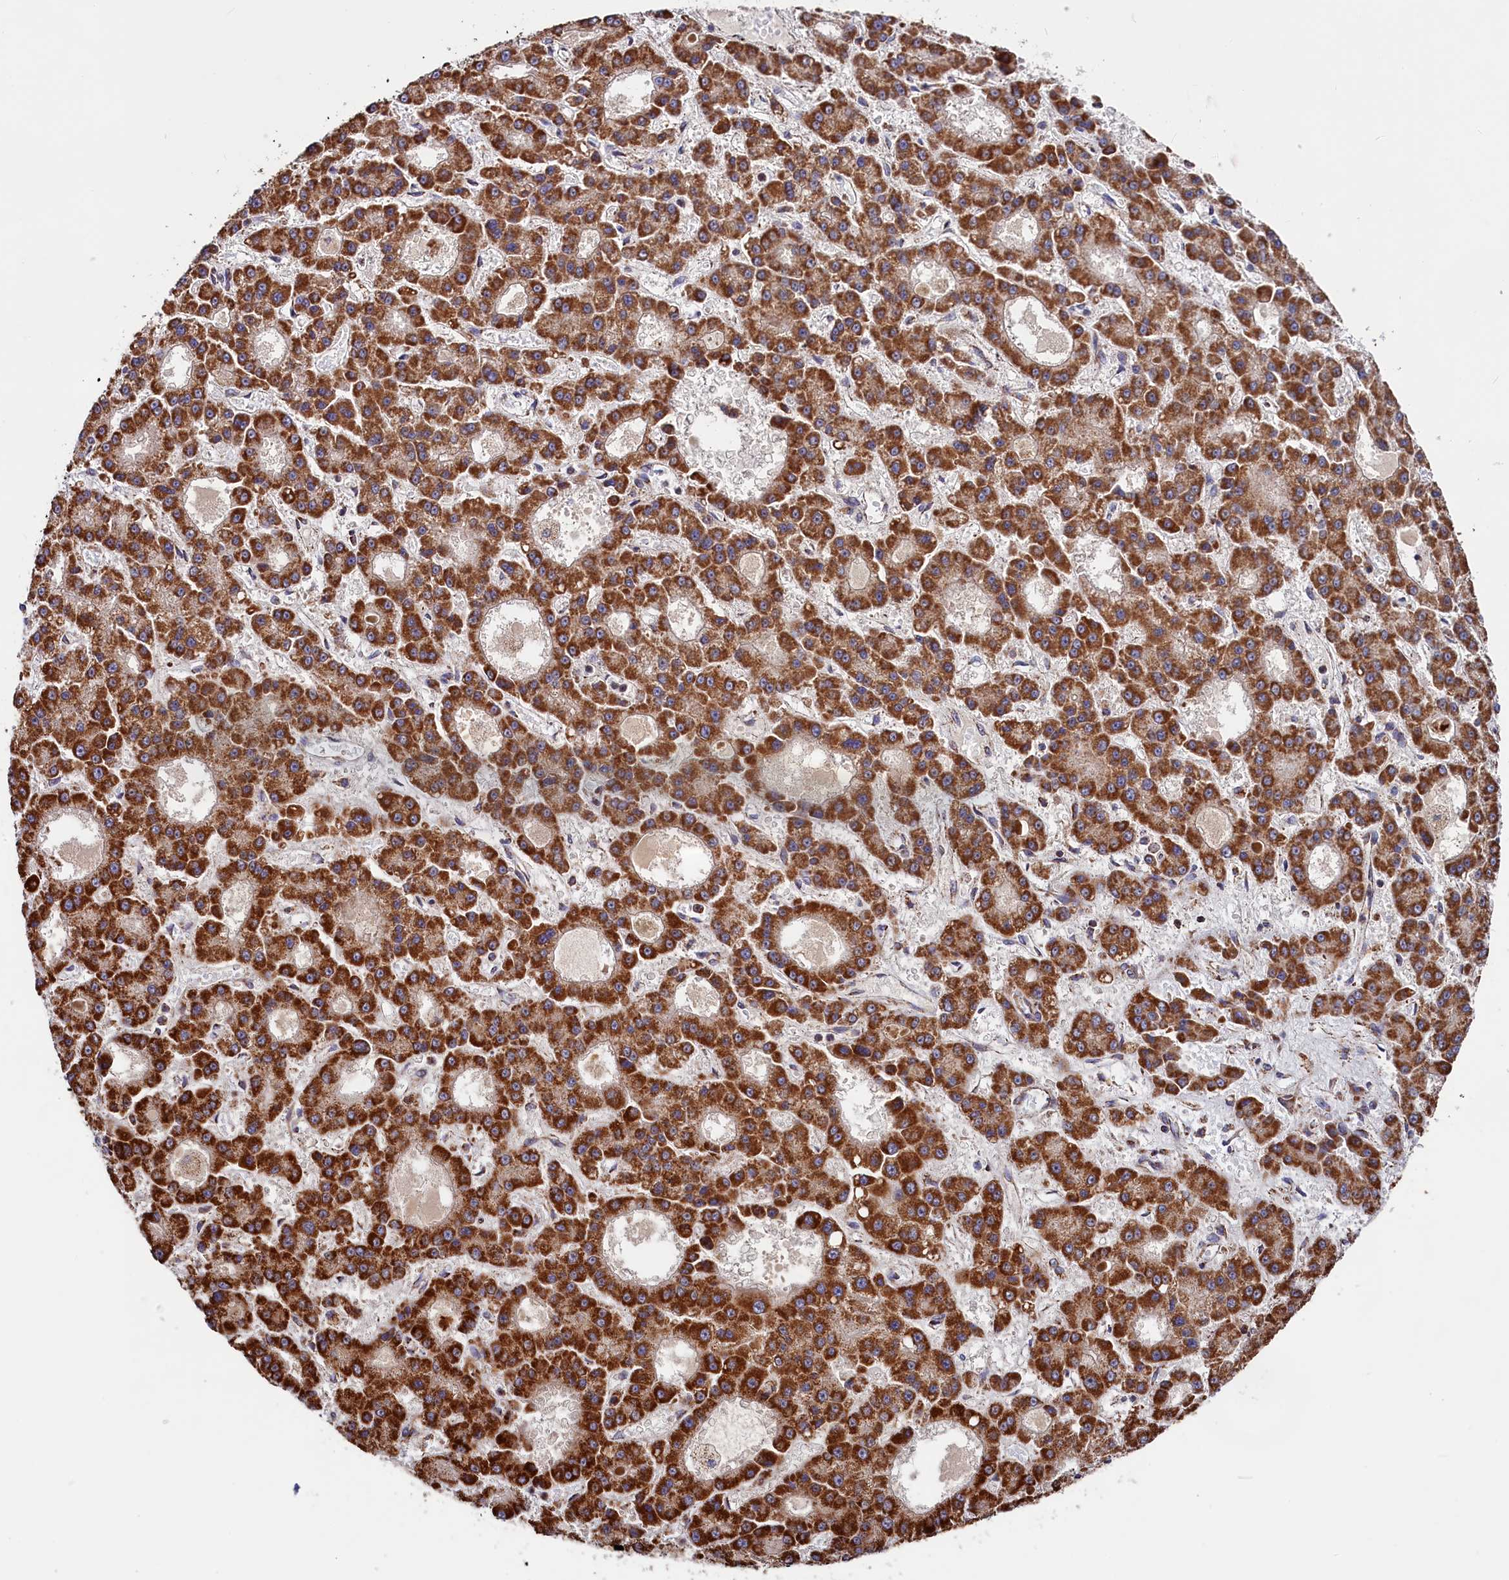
{"staining": {"intensity": "strong", "quantity": ">75%", "location": "cytoplasmic/membranous"}, "tissue": "liver cancer", "cell_type": "Tumor cells", "image_type": "cancer", "snomed": [{"axis": "morphology", "description": "Carcinoma, Hepatocellular, NOS"}, {"axis": "topography", "description": "Liver"}], "caption": "Hepatocellular carcinoma (liver) was stained to show a protein in brown. There is high levels of strong cytoplasmic/membranous staining in approximately >75% of tumor cells.", "gene": "MACROD1", "patient": {"sex": "male", "age": 70}}